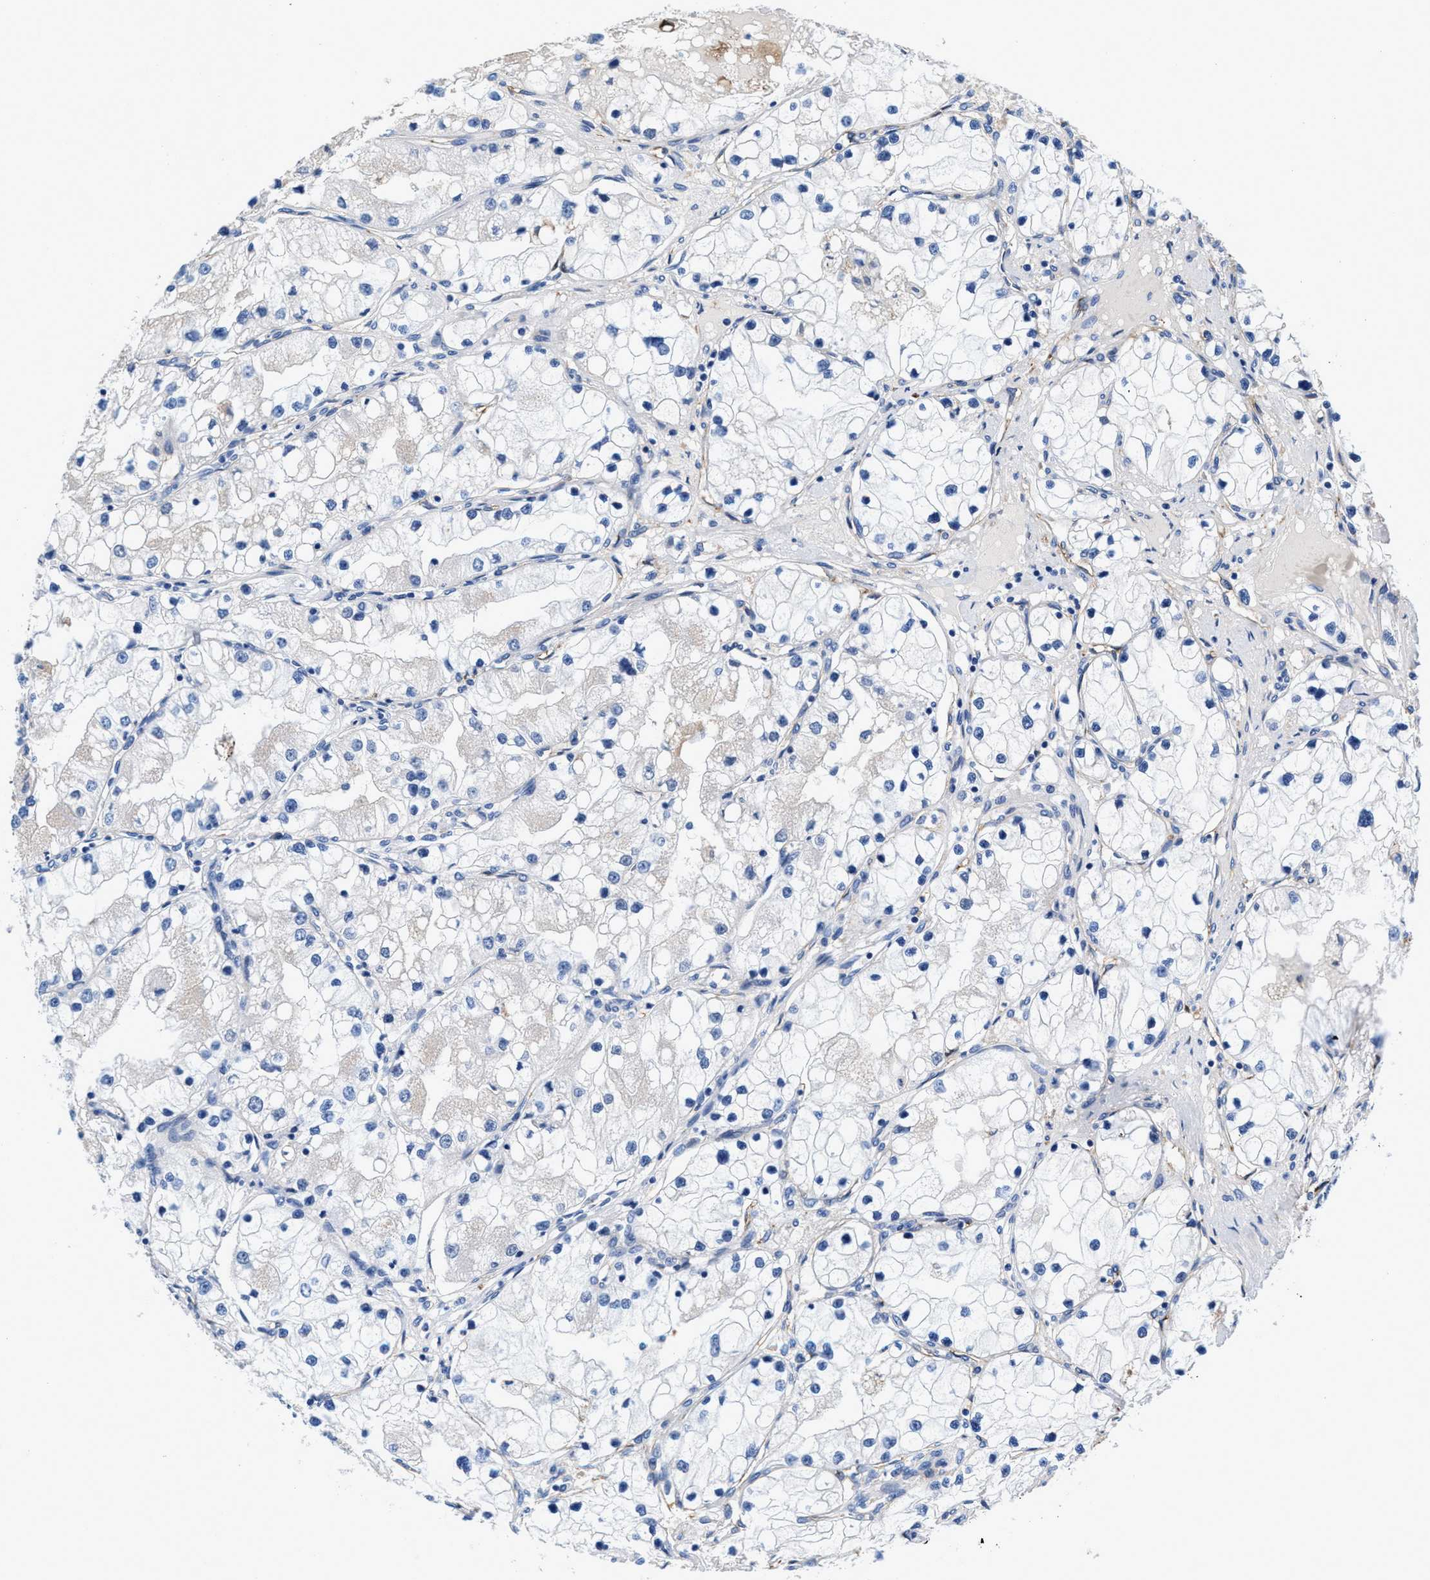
{"staining": {"intensity": "negative", "quantity": "none", "location": "none"}, "tissue": "renal cancer", "cell_type": "Tumor cells", "image_type": "cancer", "snomed": [{"axis": "morphology", "description": "Adenocarcinoma, NOS"}, {"axis": "topography", "description": "Kidney"}], "caption": "IHC of human adenocarcinoma (renal) reveals no staining in tumor cells.", "gene": "SLFN13", "patient": {"sex": "male", "age": 68}}